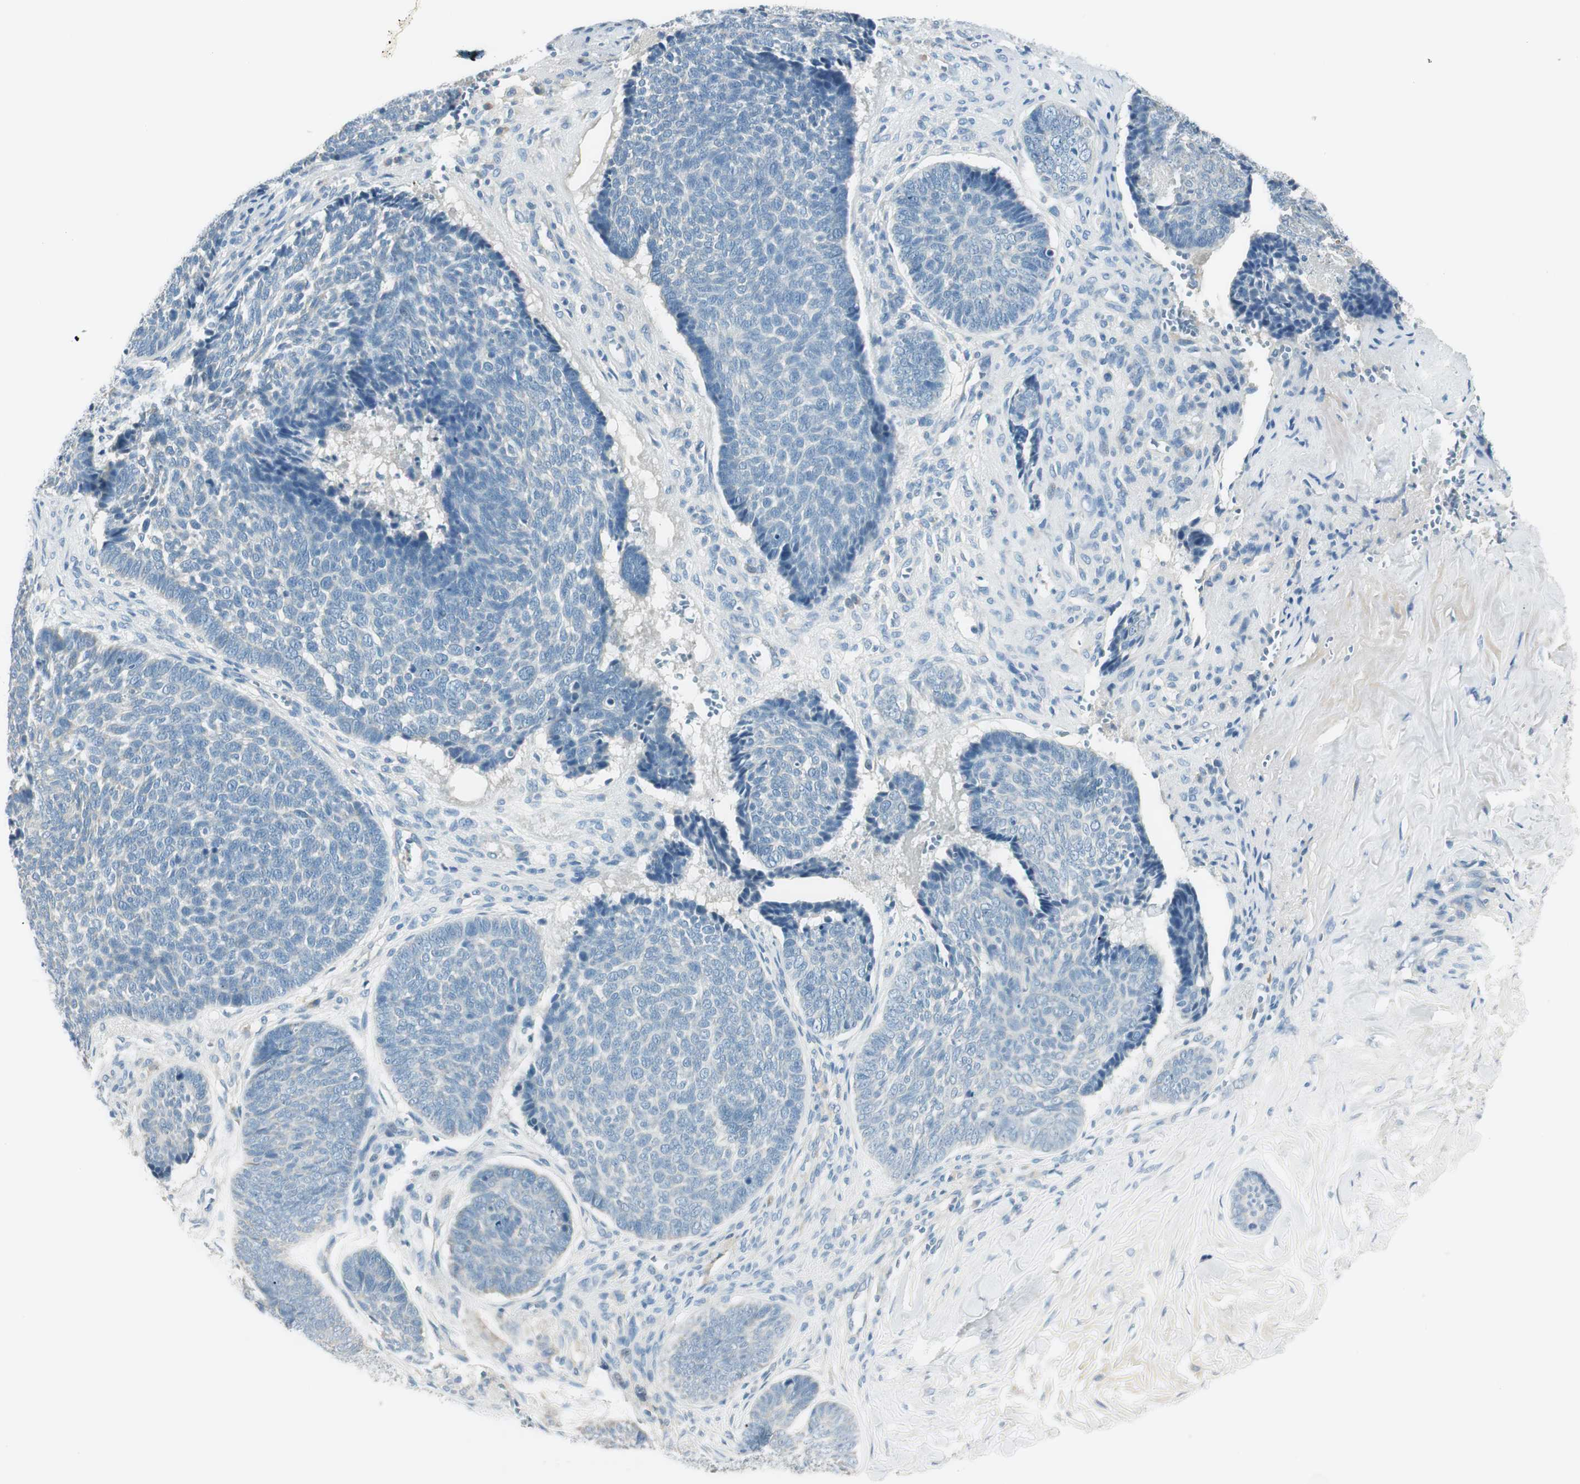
{"staining": {"intensity": "negative", "quantity": "none", "location": "none"}, "tissue": "skin cancer", "cell_type": "Tumor cells", "image_type": "cancer", "snomed": [{"axis": "morphology", "description": "Basal cell carcinoma"}, {"axis": "topography", "description": "Skin"}], "caption": "Immunohistochemistry (IHC) micrograph of neoplastic tissue: human skin cancer stained with DAB displays no significant protein expression in tumor cells.", "gene": "TACR3", "patient": {"sex": "male", "age": 84}}